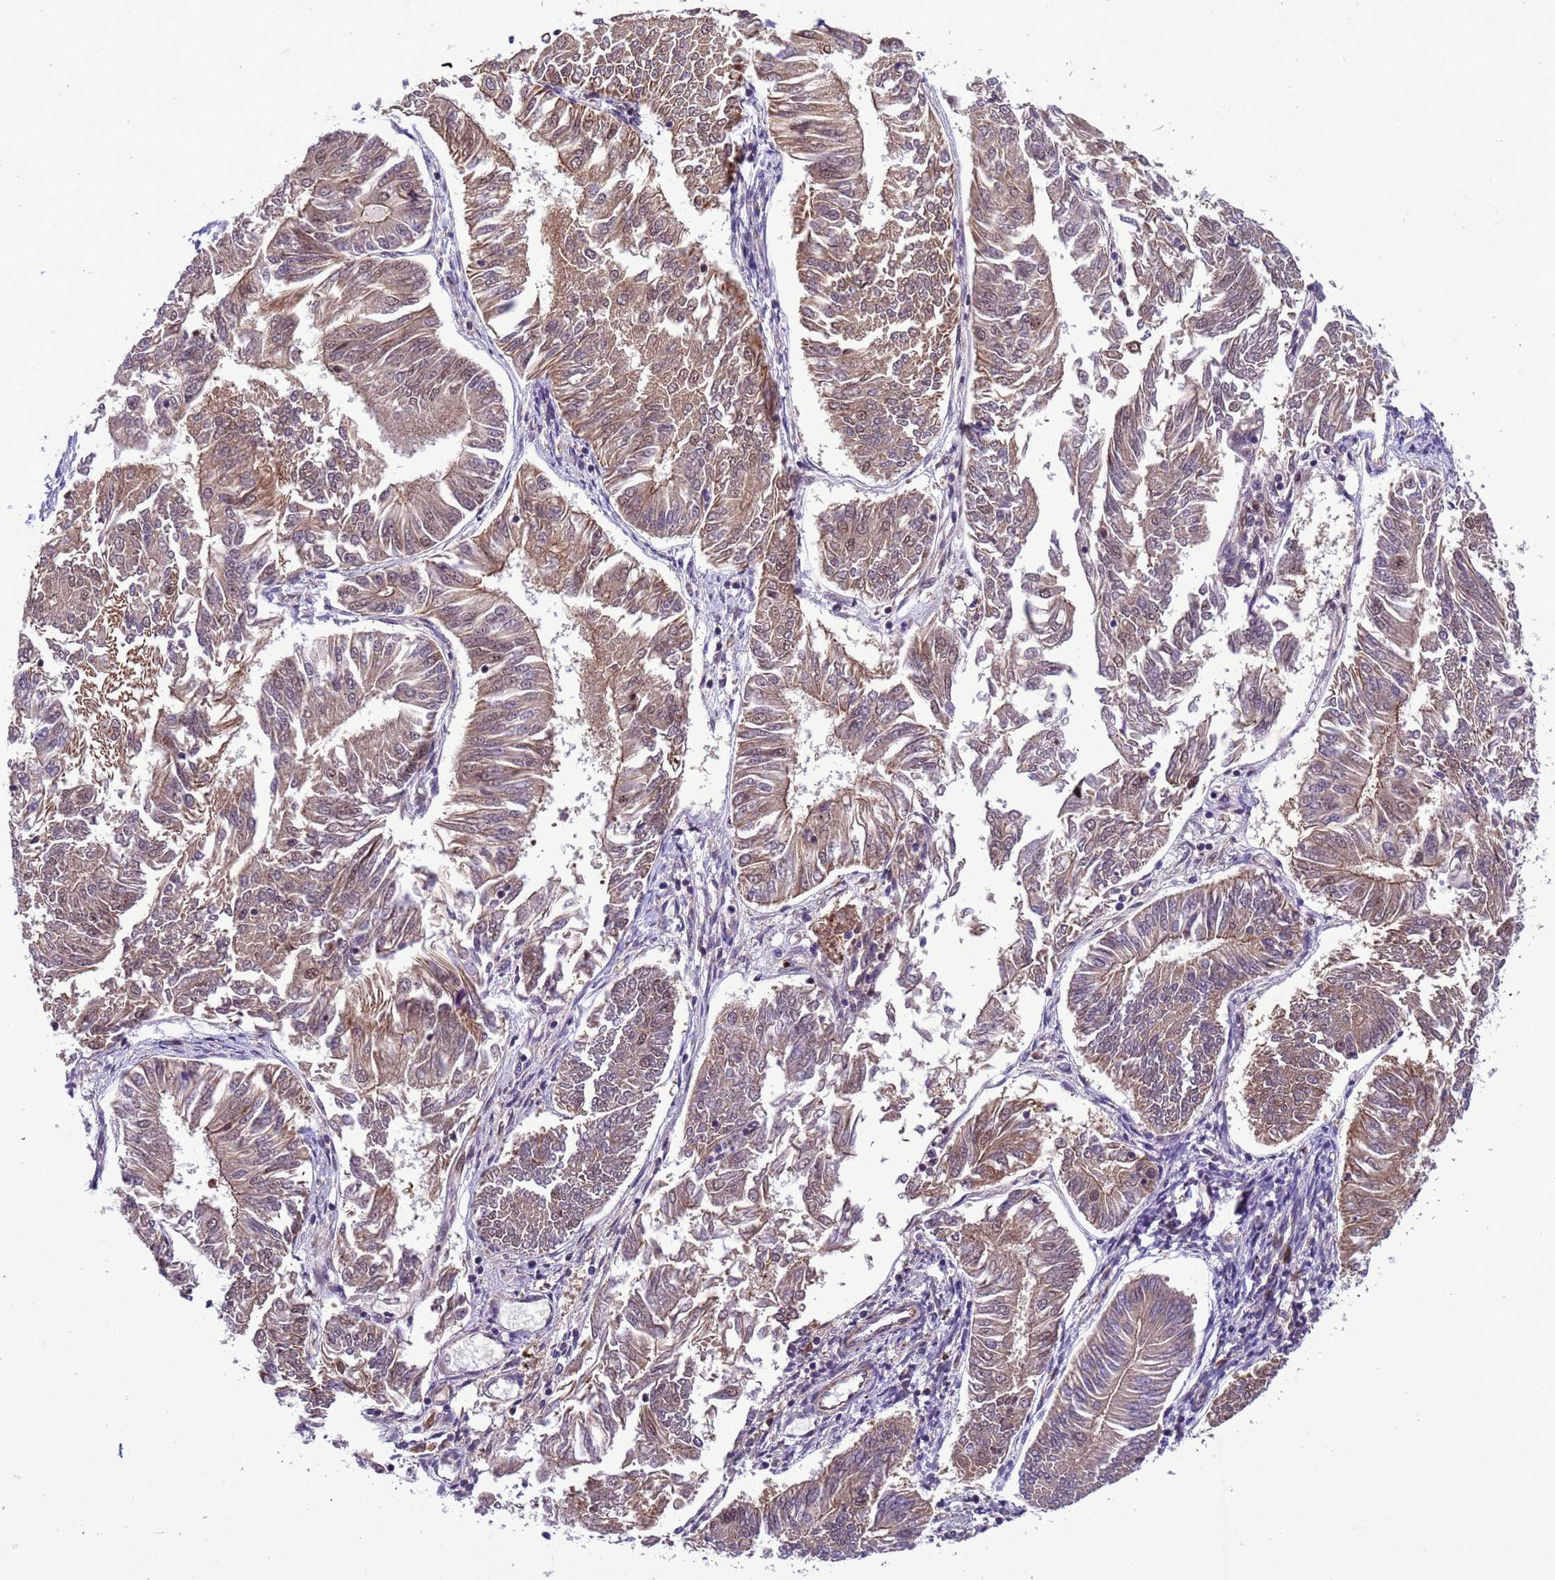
{"staining": {"intensity": "moderate", "quantity": ">75%", "location": "cytoplasmic/membranous"}, "tissue": "endometrial cancer", "cell_type": "Tumor cells", "image_type": "cancer", "snomed": [{"axis": "morphology", "description": "Adenocarcinoma, NOS"}, {"axis": "topography", "description": "Endometrium"}], "caption": "A micrograph of human adenocarcinoma (endometrial) stained for a protein demonstrates moderate cytoplasmic/membranous brown staining in tumor cells.", "gene": "RASD1", "patient": {"sex": "female", "age": 58}}